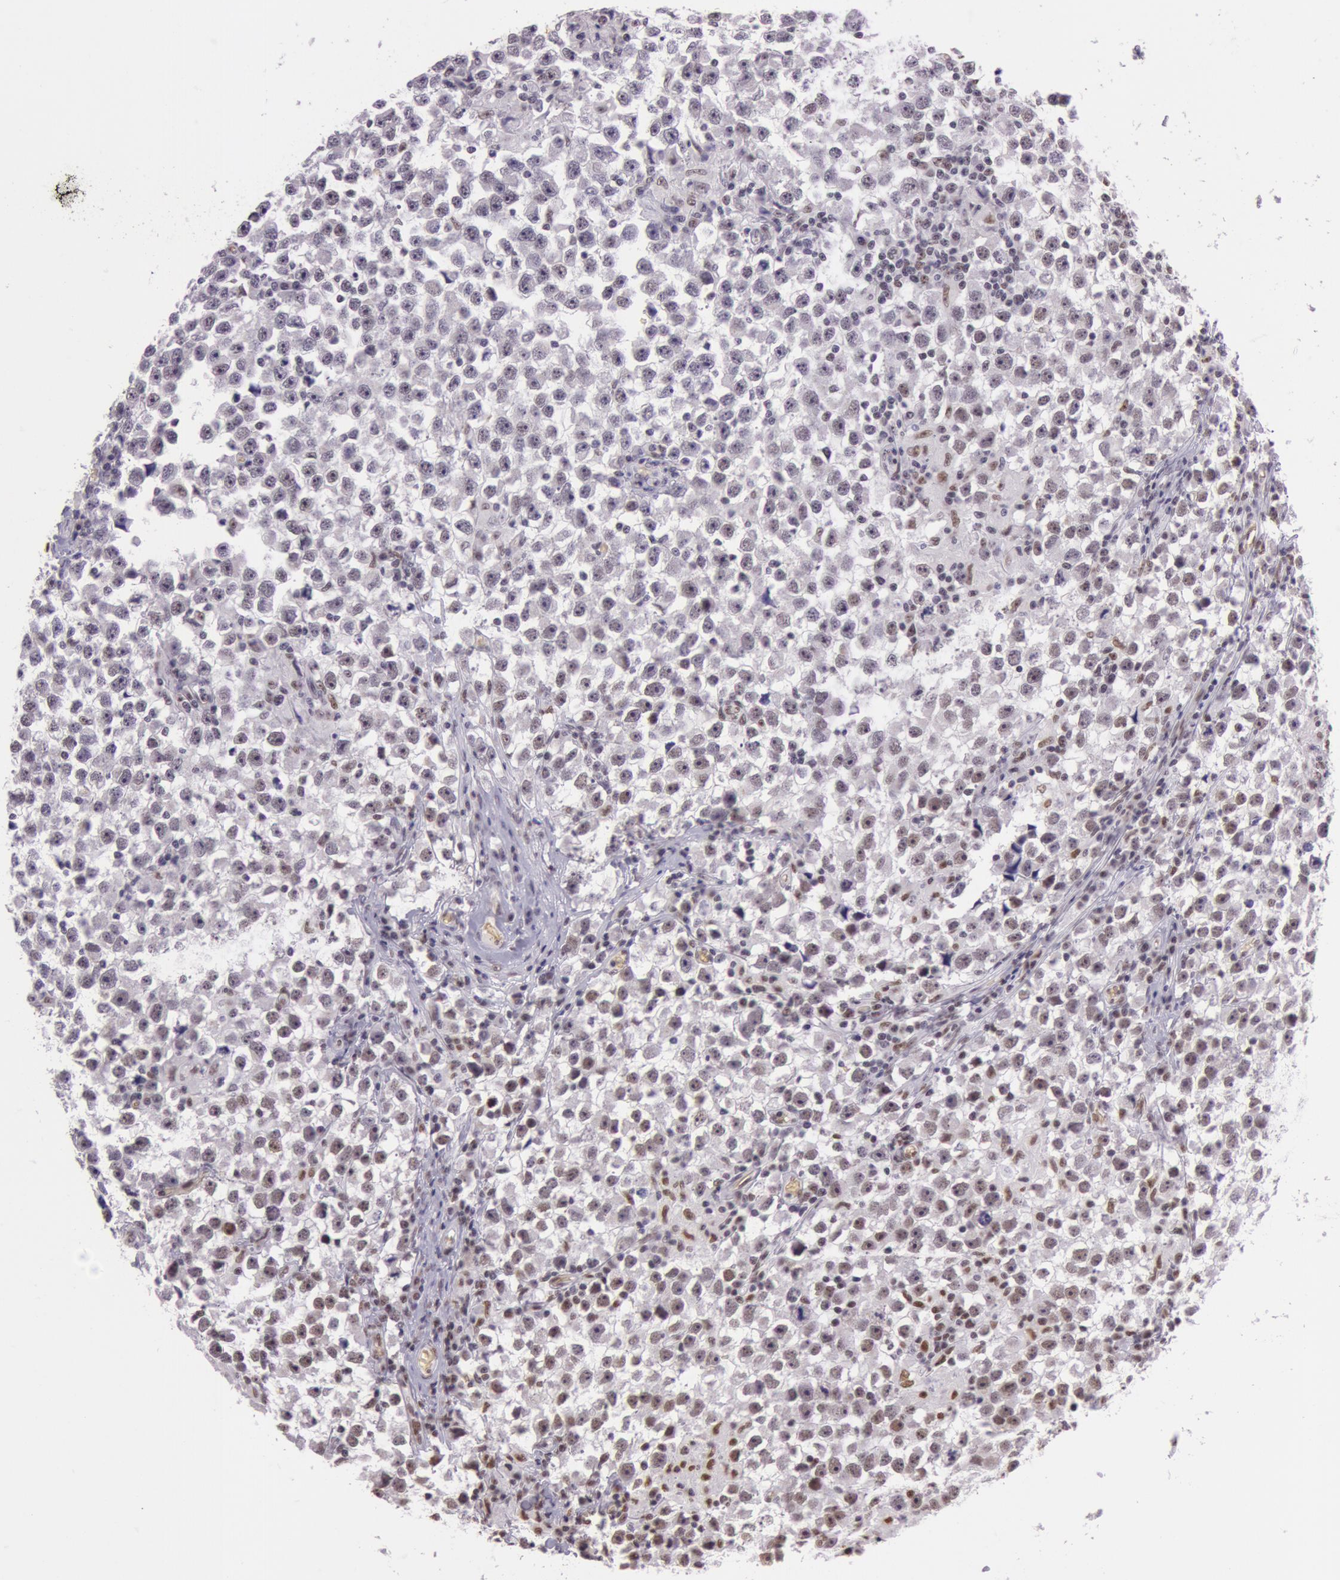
{"staining": {"intensity": "weak", "quantity": "<25%", "location": "nuclear"}, "tissue": "testis cancer", "cell_type": "Tumor cells", "image_type": "cancer", "snomed": [{"axis": "morphology", "description": "Seminoma, NOS"}, {"axis": "topography", "description": "Testis"}], "caption": "The photomicrograph displays no staining of tumor cells in testis seminoma.", "gene": "NBN", "patient": {"sex": "male", "age": 33}}